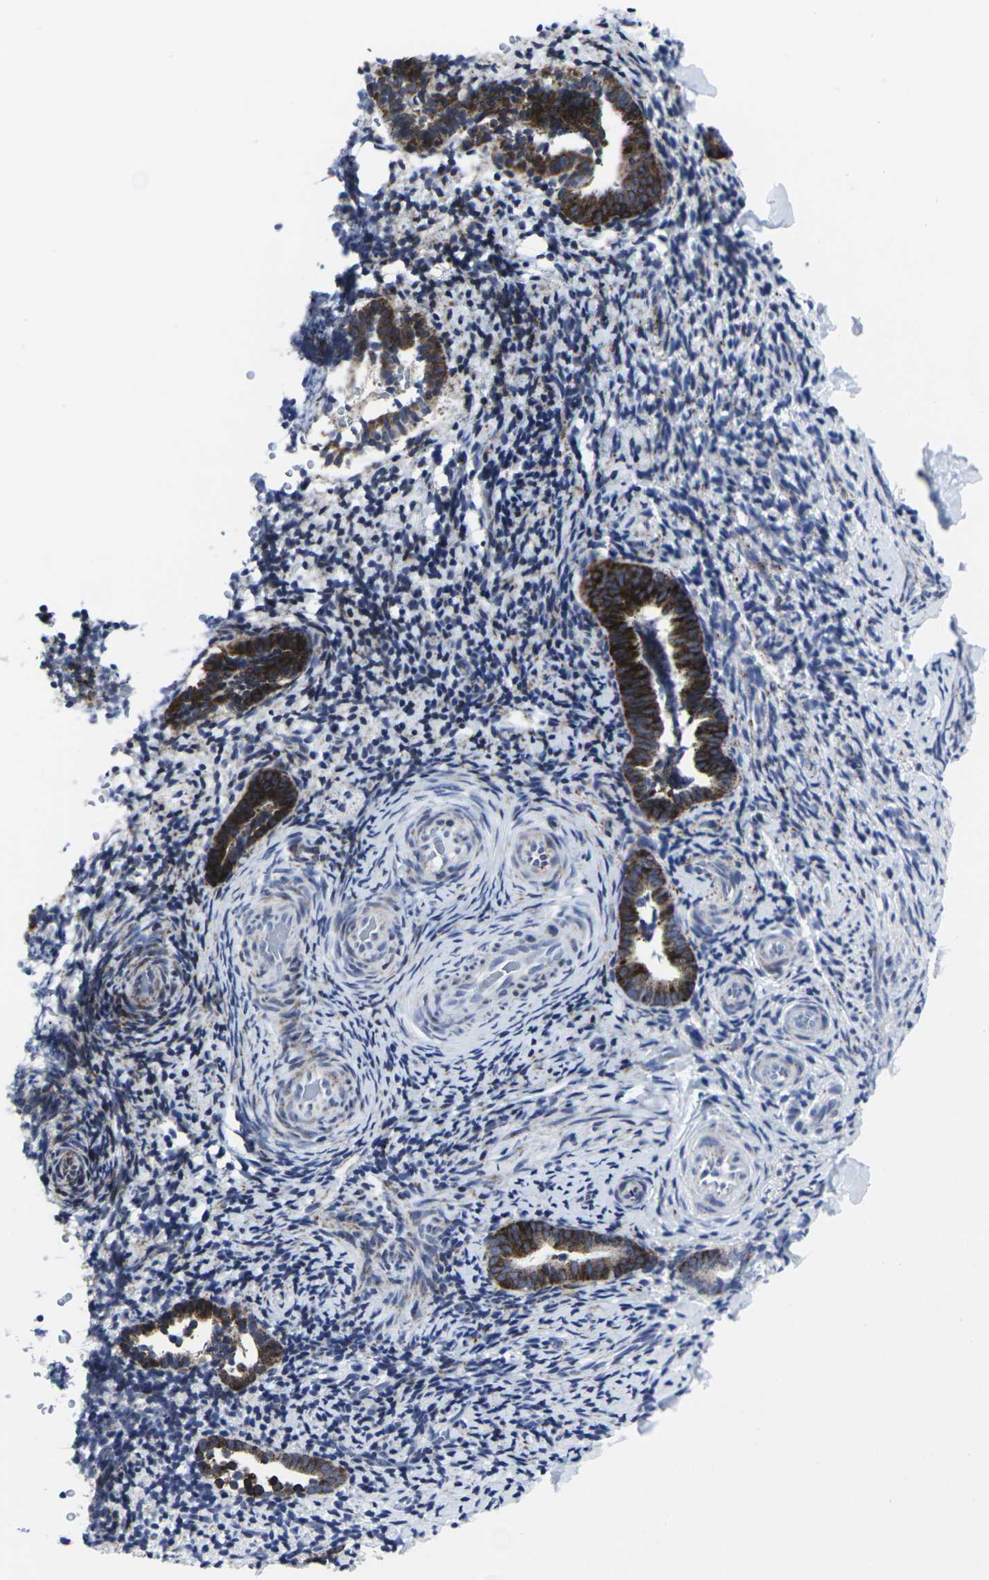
{"staining": {"intensity": "negative", "quantity": "none", "location": "none"}, "tissue": "endometrium", "cell_type": "Cells in endometrial stroma", "image_type": "normal", "snomed": [{"axis": "morphology", "description": "Normal tissue, NOS"}, {"axis": "topography", "description": "Endometrium"}], "caption": "This is an IHC micrograph of normal human endometrium. There is no staining in cells in endometrial stroma.", "gene": "RPN1", "patient": {"sex": "female", "age": 51}}